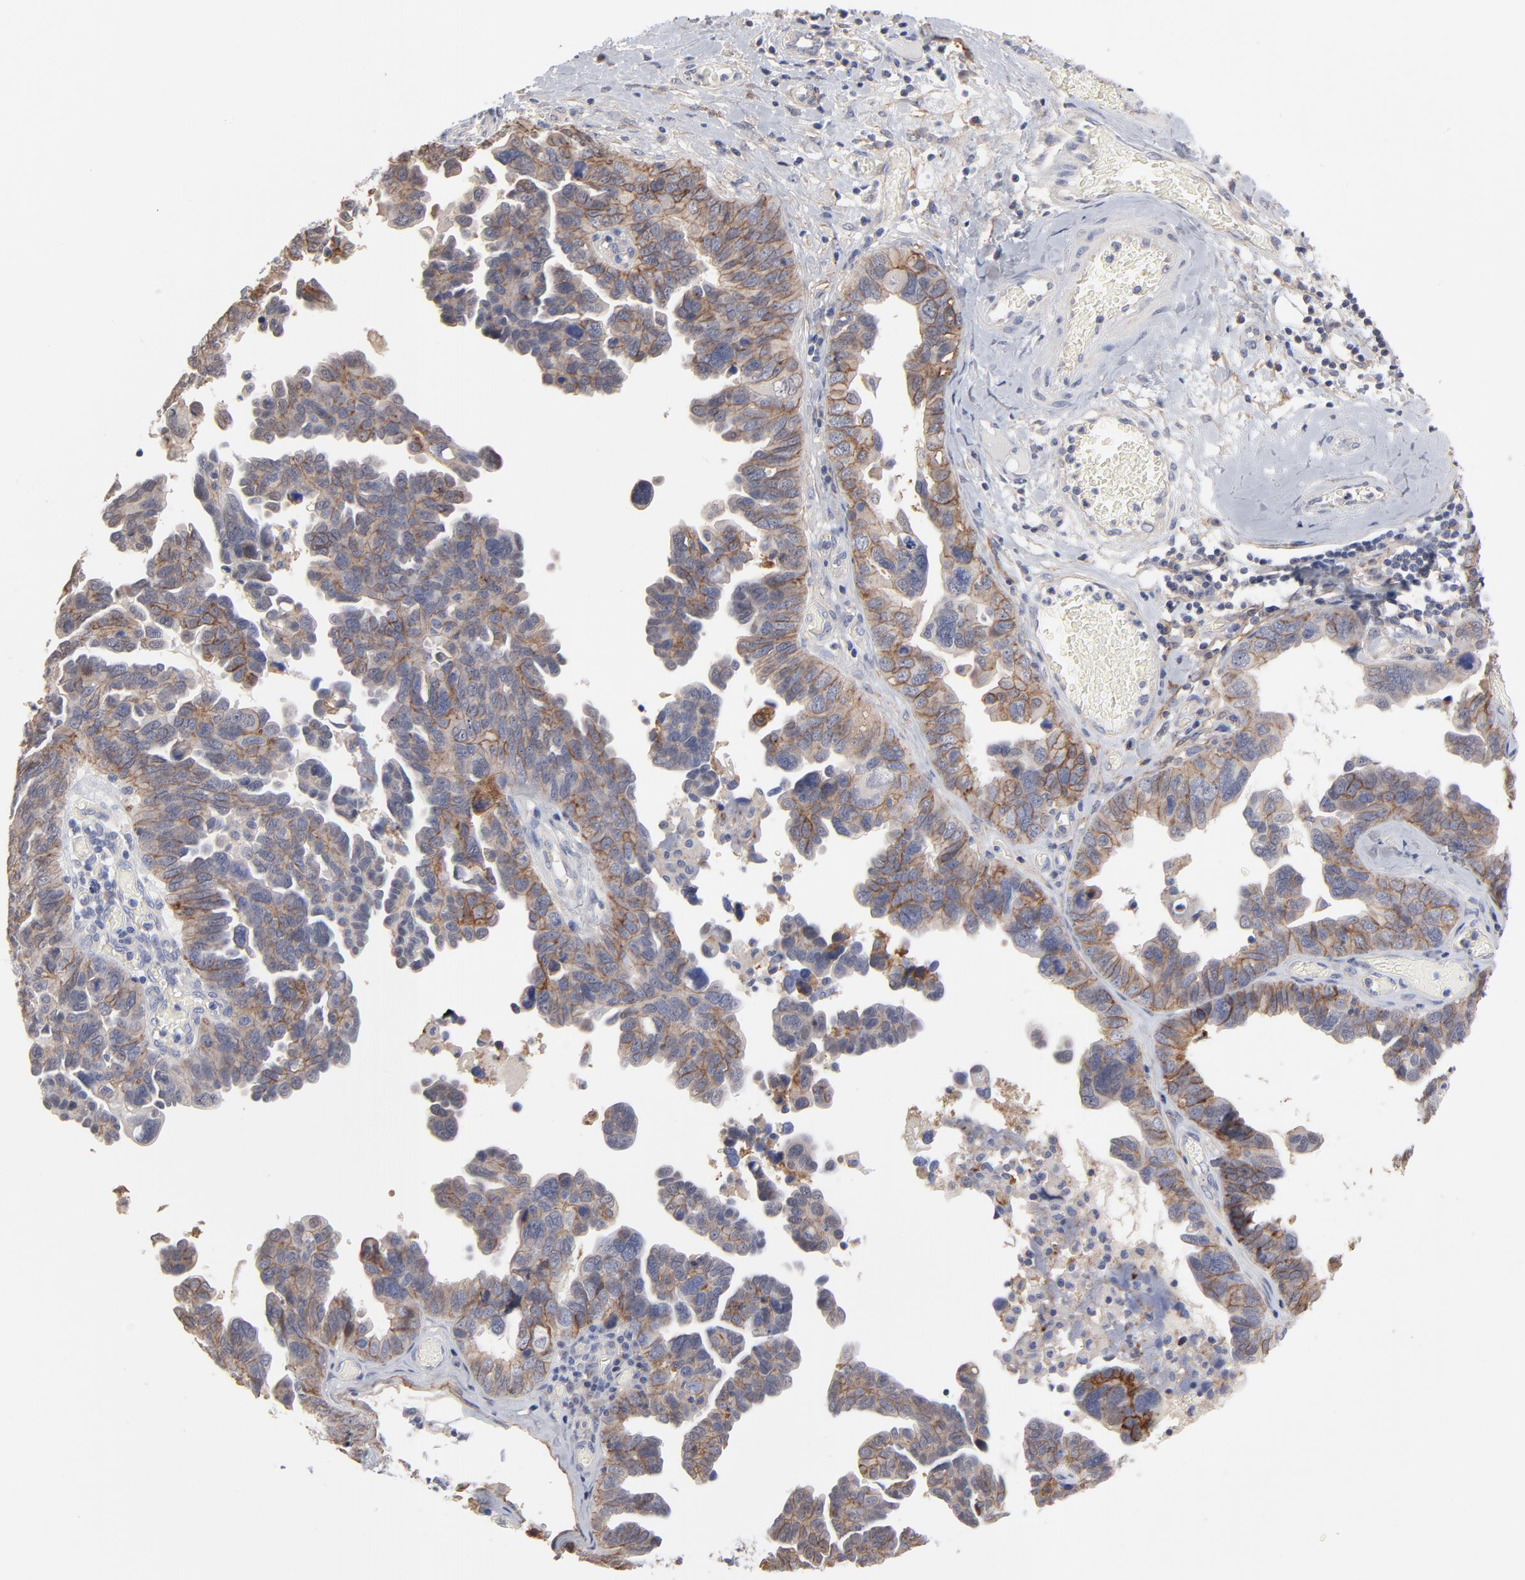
{"staining": {"intensity": "moderate", "quantity": ">75%", "location": "cytoplasmic/membranous"}, "tissue": "ovarian cancer", "cell_type": "Tumor cells", "image_type": "cancer", "snomed": [{"axis": "morphology", "description": "Cystadenocarcinoma, serous, NOS"}, {"axis": "topography", "description": "Ovary"}], "caption": "Ovarian serous cystadenocarcinoma stained with IHC shows moderate cytoplasmic/membranous positivity in approximately >75% of tumor cells.", "gene": "SLC16A1", "patient": {"sex": "female", "age": 64}}